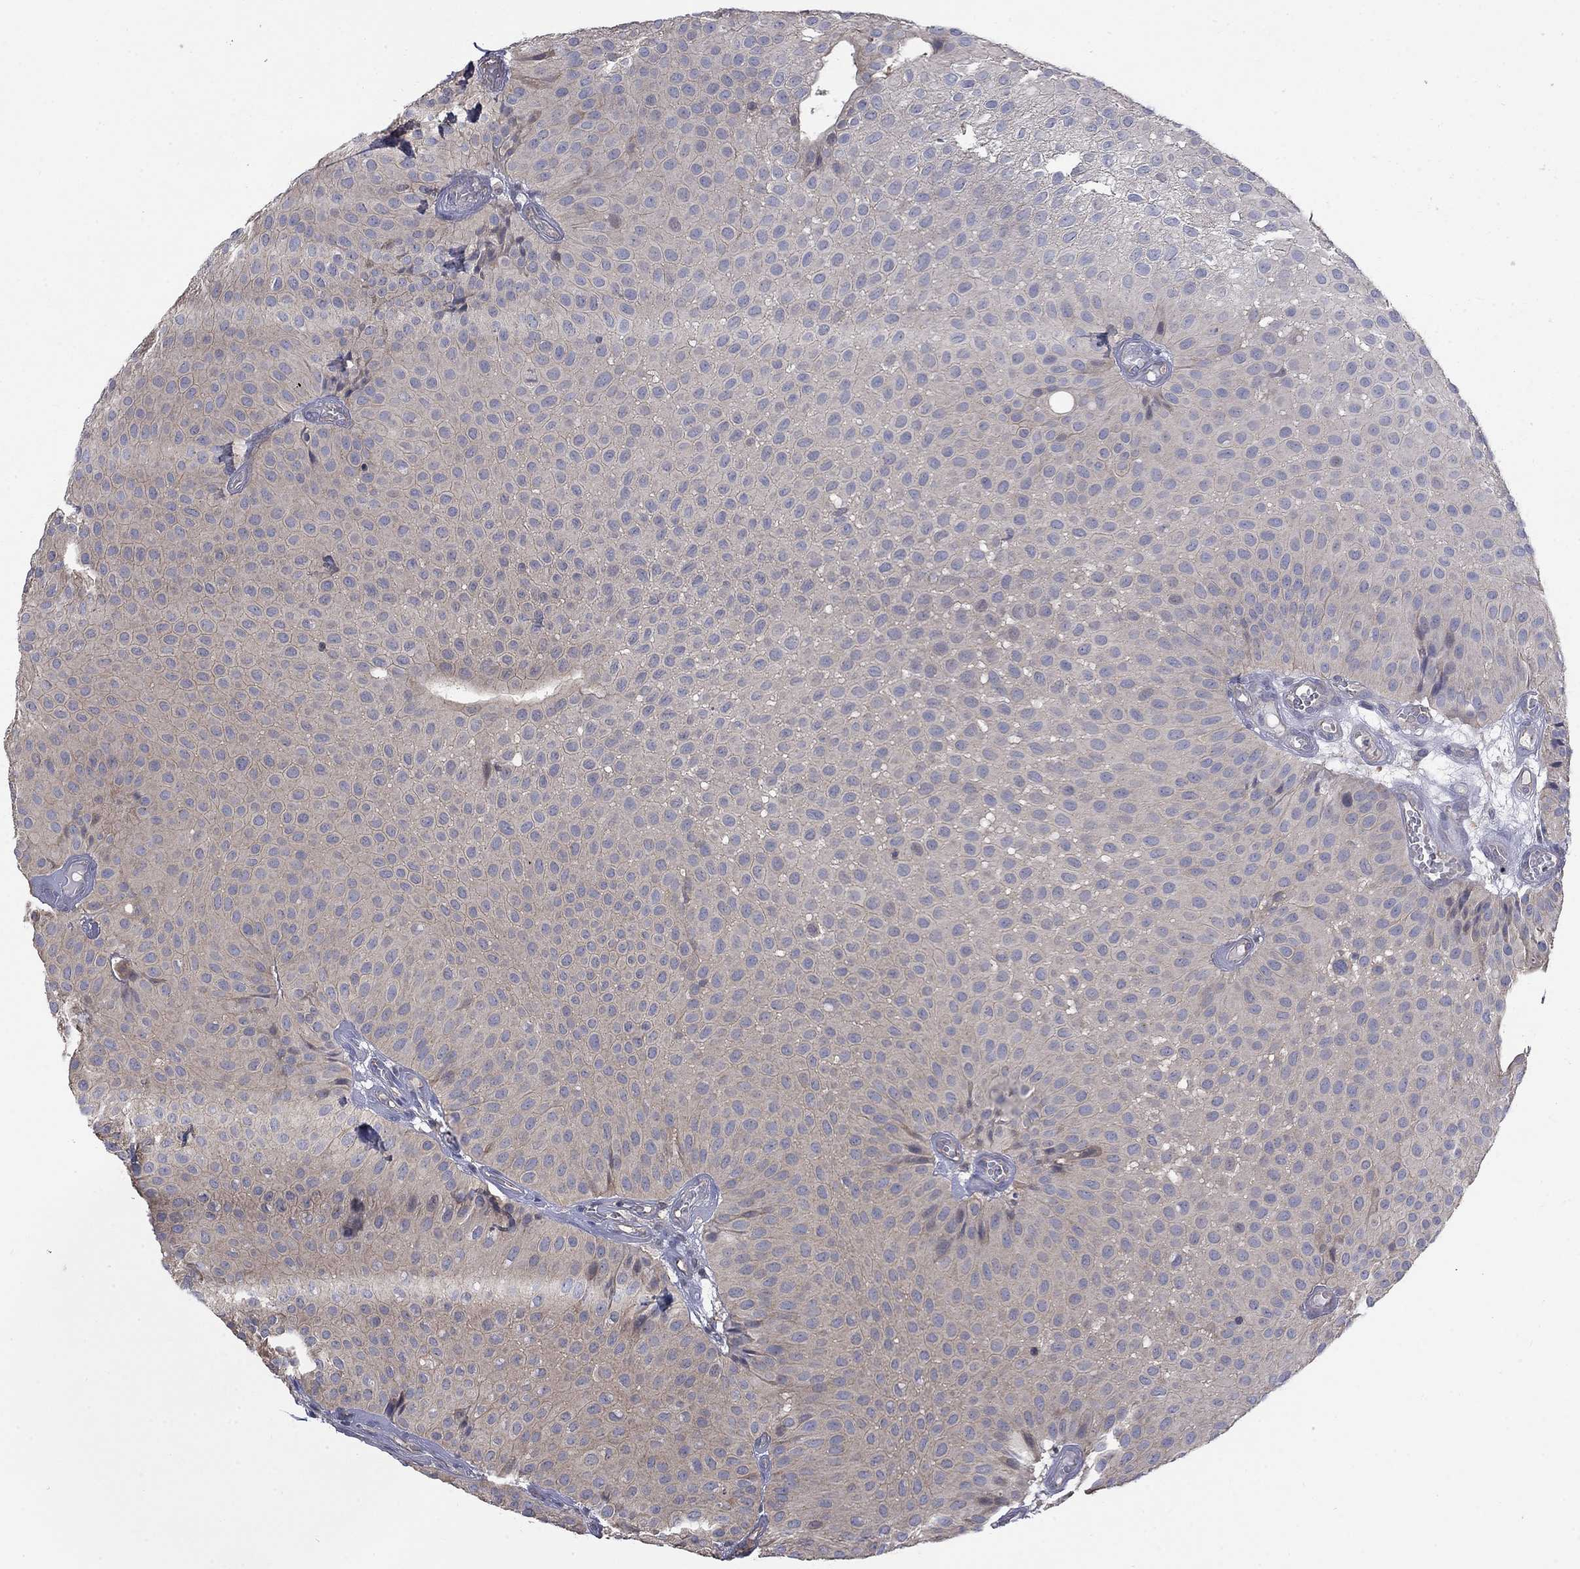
{"staining": {"intensity": "negative", "quantity": "none", "location": "none"}, "tissue": "urothelial cancer", "cell_type": "Tumor cells", "image_type": "cancer", "snomed": [{"axis": "morphology", "description": "Urothelial carcinoma, Low grade"}, {"axis": "topography", "description": "Urinary bladder"}], "caption": "Human urothelial carcinoma (low-grade) stained for a protein using IHC exhibits no staining in tumor cells.", "gene": "PDZD2", "patient": {"sex": "male", "age": 64}}